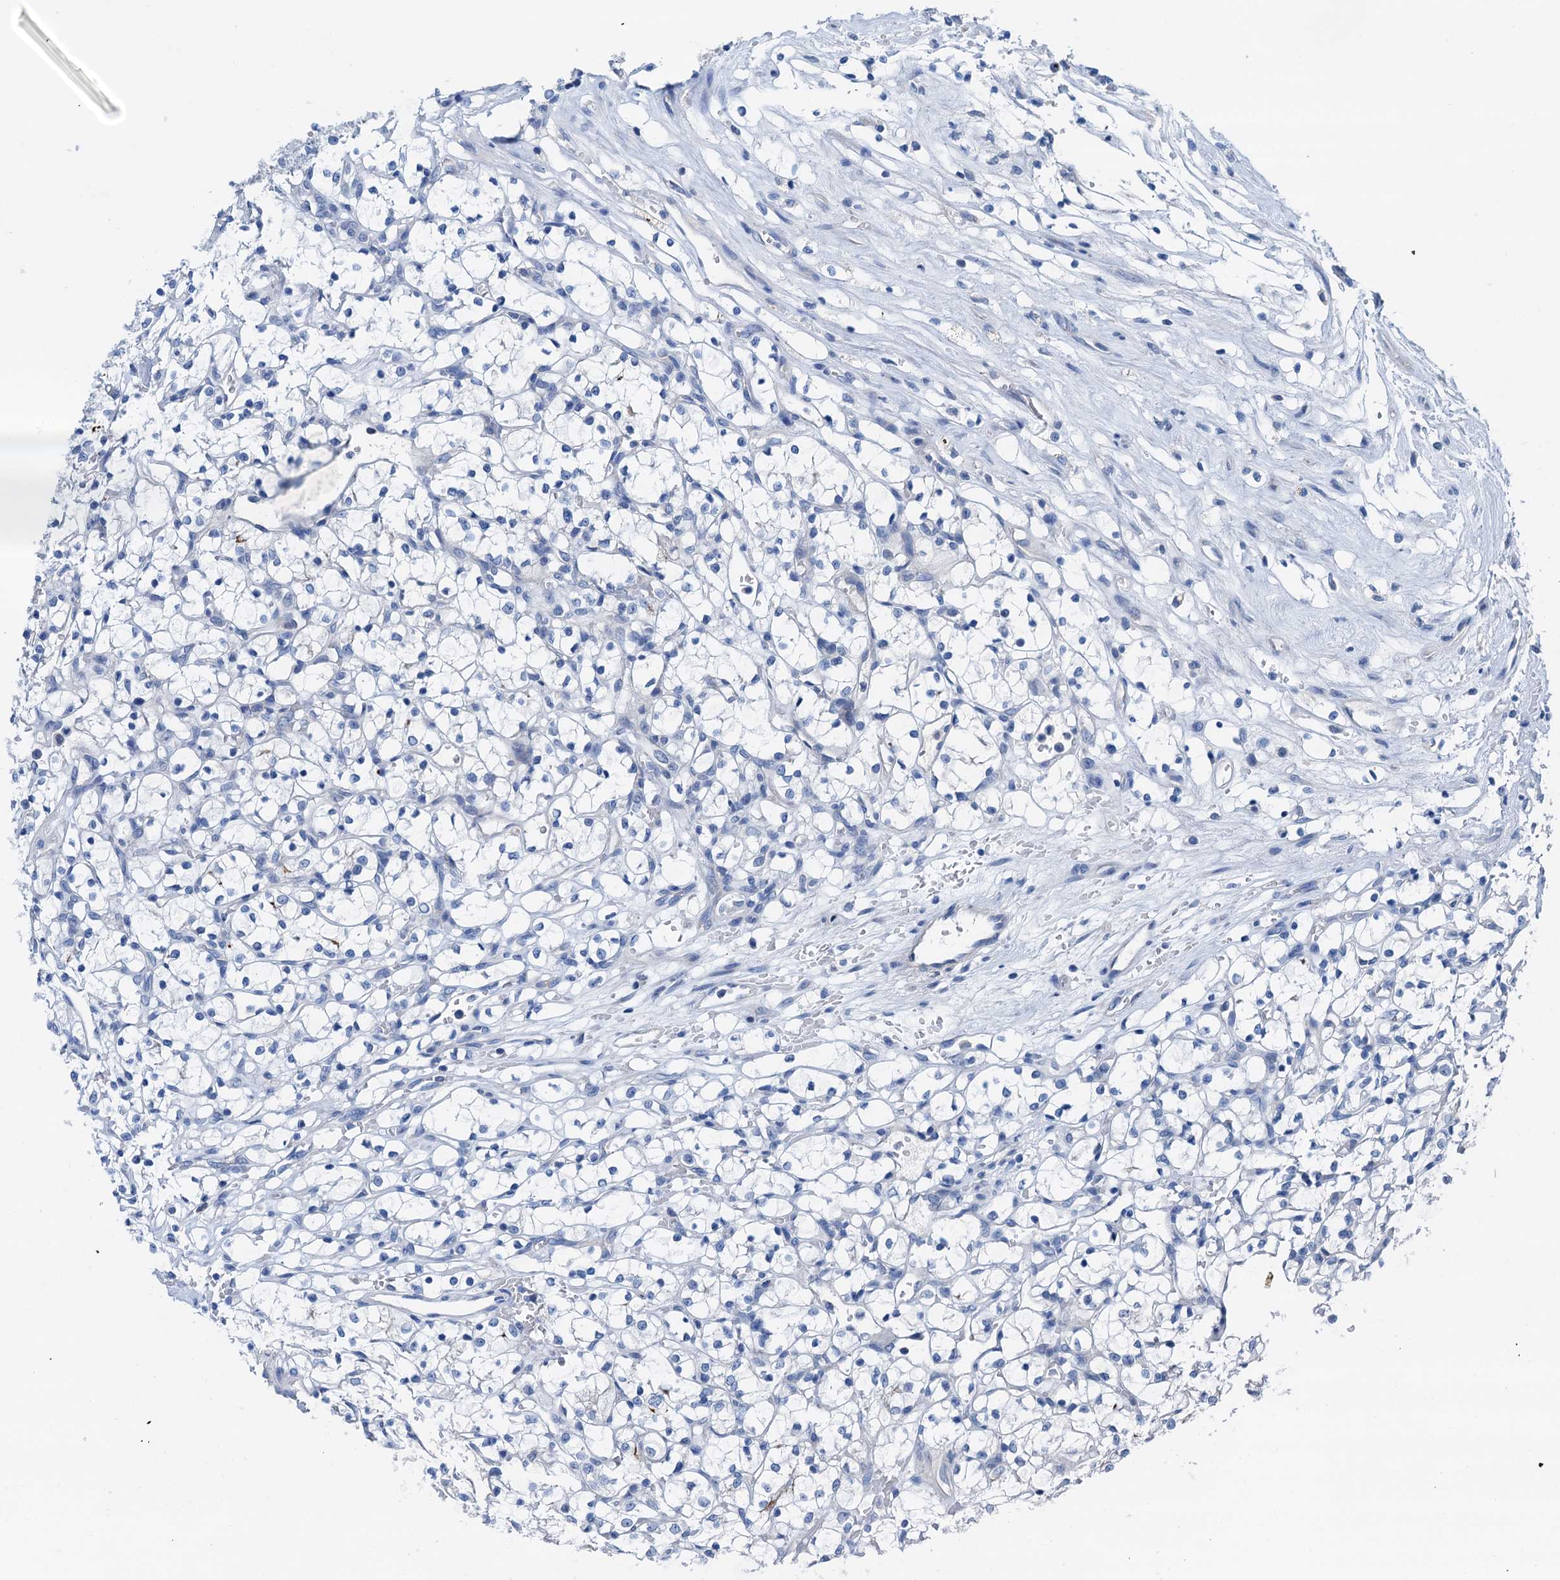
{"staining": {"intensity": "moderate", "quantity": "<25%", "location": "cytoplasmic/membranous"}, "tissue": "renal cancer", "cell_type": "Tumor cells", "image_type": "cancer", "snomed": [{"axis": "morphology", "description": "Adenocarcinoma, NOS"}, {"axis": "topography", "description": "Kidney"}], "caption": "The micrograph exhibits a brown stain indicating the presence of a protein in the cytoplasmic/membranous of tumor cells in renal cancer (adenocarcinoma).", "gene": "KNDC1", "patient": {"sex": "female", "age": 69}}